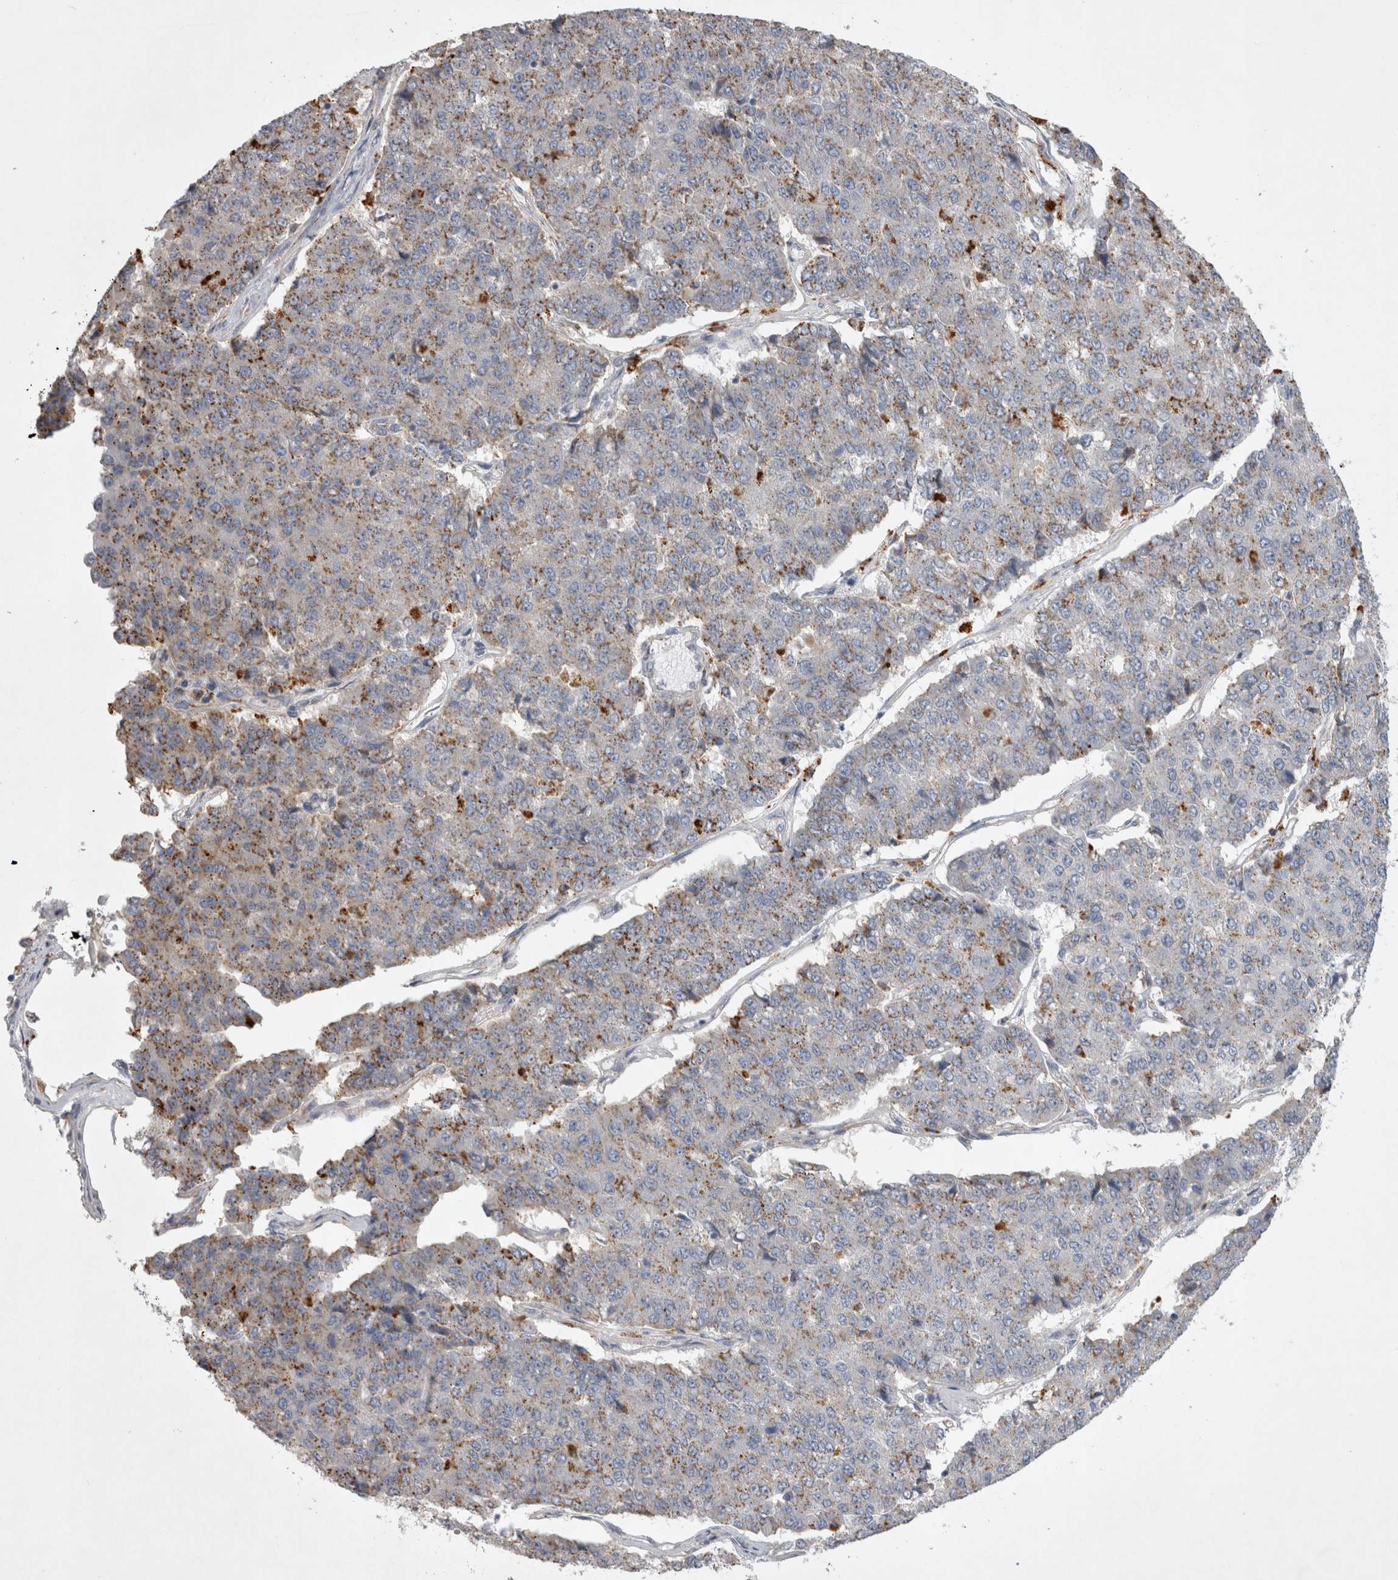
{"staining": {"intensity": "moderate", "quantity": "<25%", "location": "cytoplasmic/membranous"}, "tissue": "pancreatic cancer", "cell_type": "Tumor cells", "image_type": "cancer", "snomed": [{"axis": "morphology", "description": "Adenocarcinoma, NOS"}, {"axis": "topography", "description": "Pancreas"}], "caption": "The image reveals a brown stain indicating the presence of a protein in the cytoplasmic/membranous of tumor cells in adenocarcinoma (pancreatic).", "gene": "STRADB", "patient": {"sex": "male", "age": 50}}